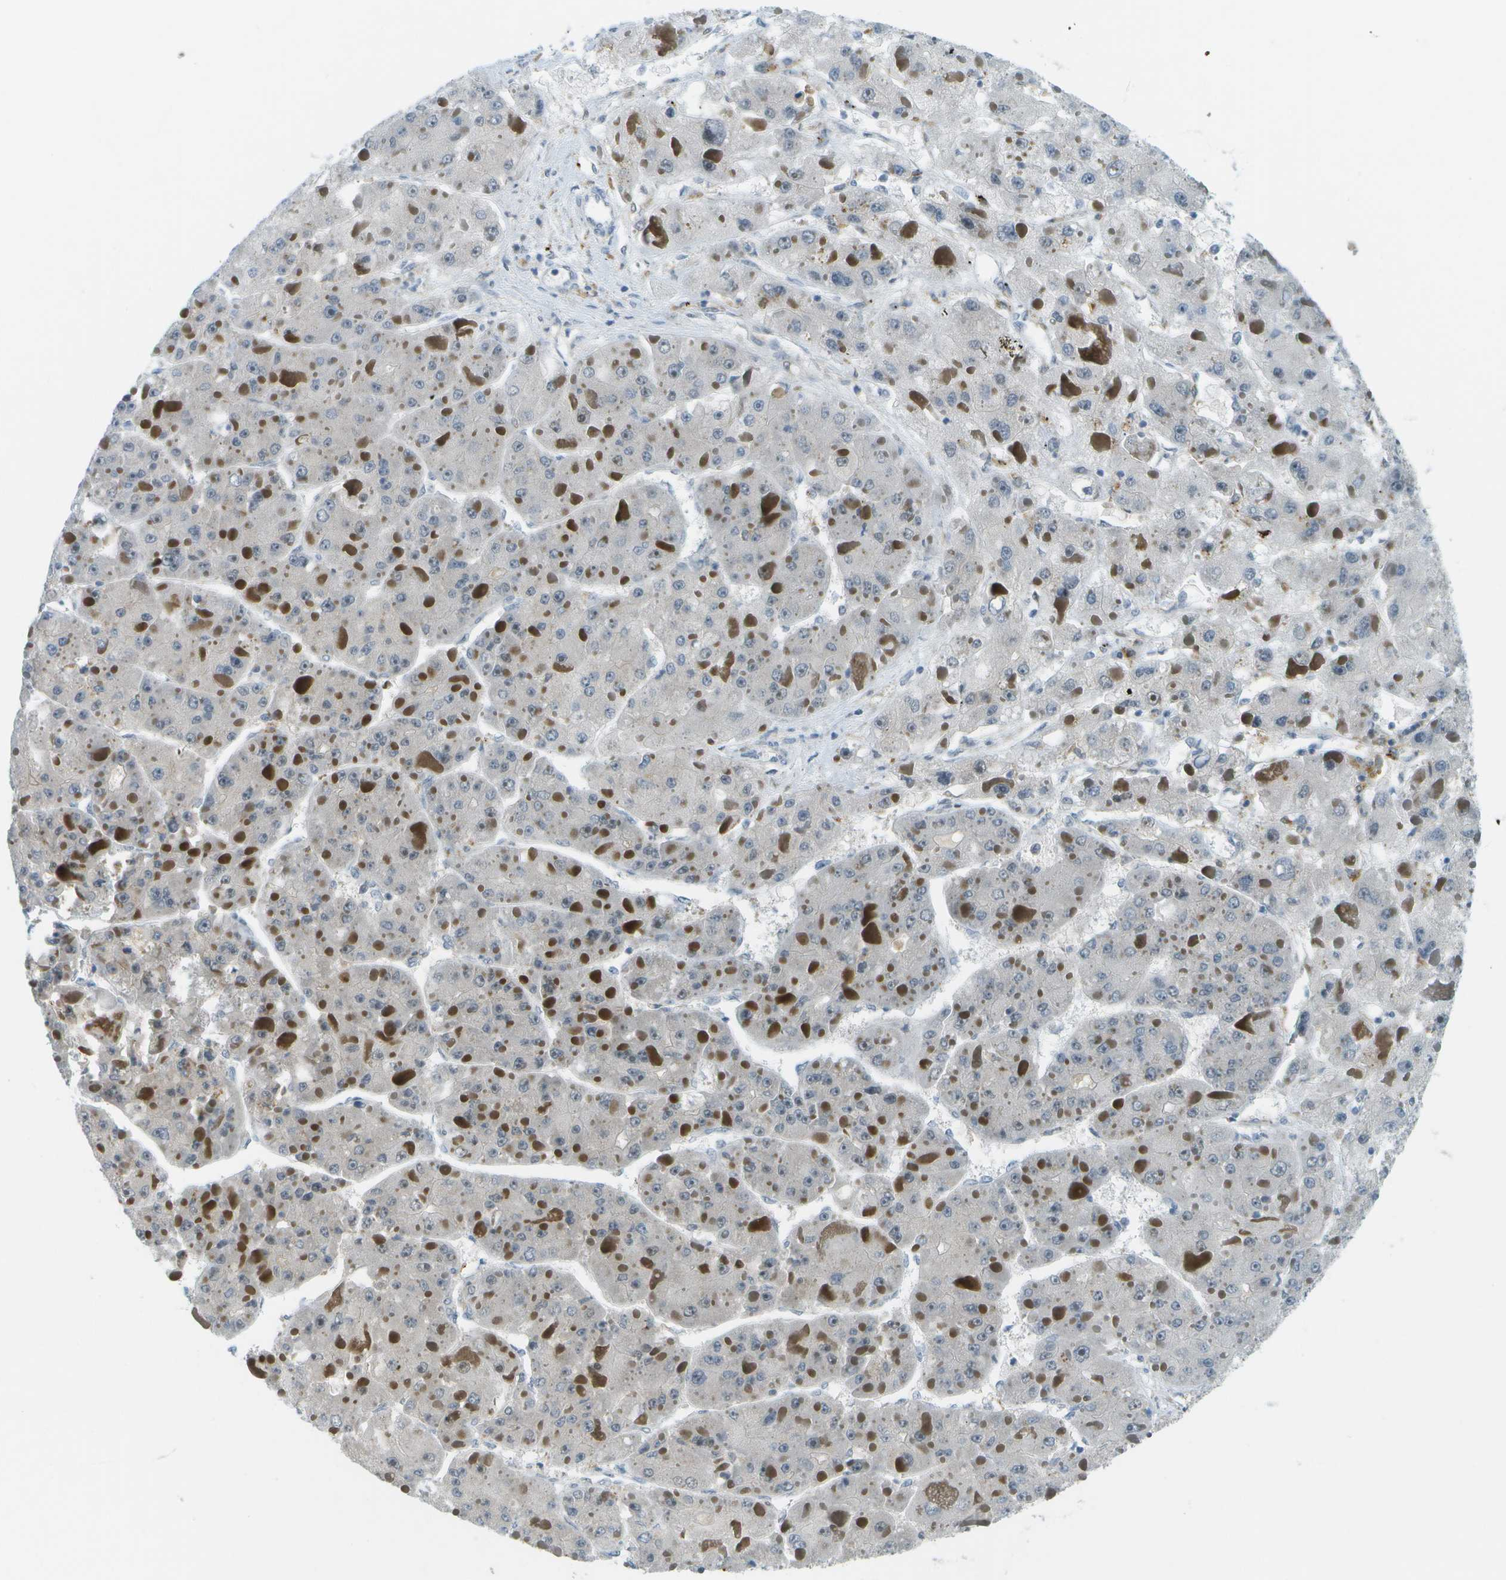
{"staining": {"intensity": "negative", "quantity": "none", "location": "none"}, "tissue": "liver cancer", "cell_type": "Tumor cells", "image_type": "cancer", "snomed": [{"axis": "morphology", "description": "Carcinoma, Hepatocellular, NOS"}, {"axis": "topography", "description": "Liver"}], "caption": "IHC photomicrograph of neoplastic tissue: human liver cancer (hepatocellular carcinoma) stained with DAB (3,3'-diaminobenzidine) reveals no significant protein positivity in tumor cells.", "gene": "CDH23", "patient": {"sex": "female", "age": 73}}